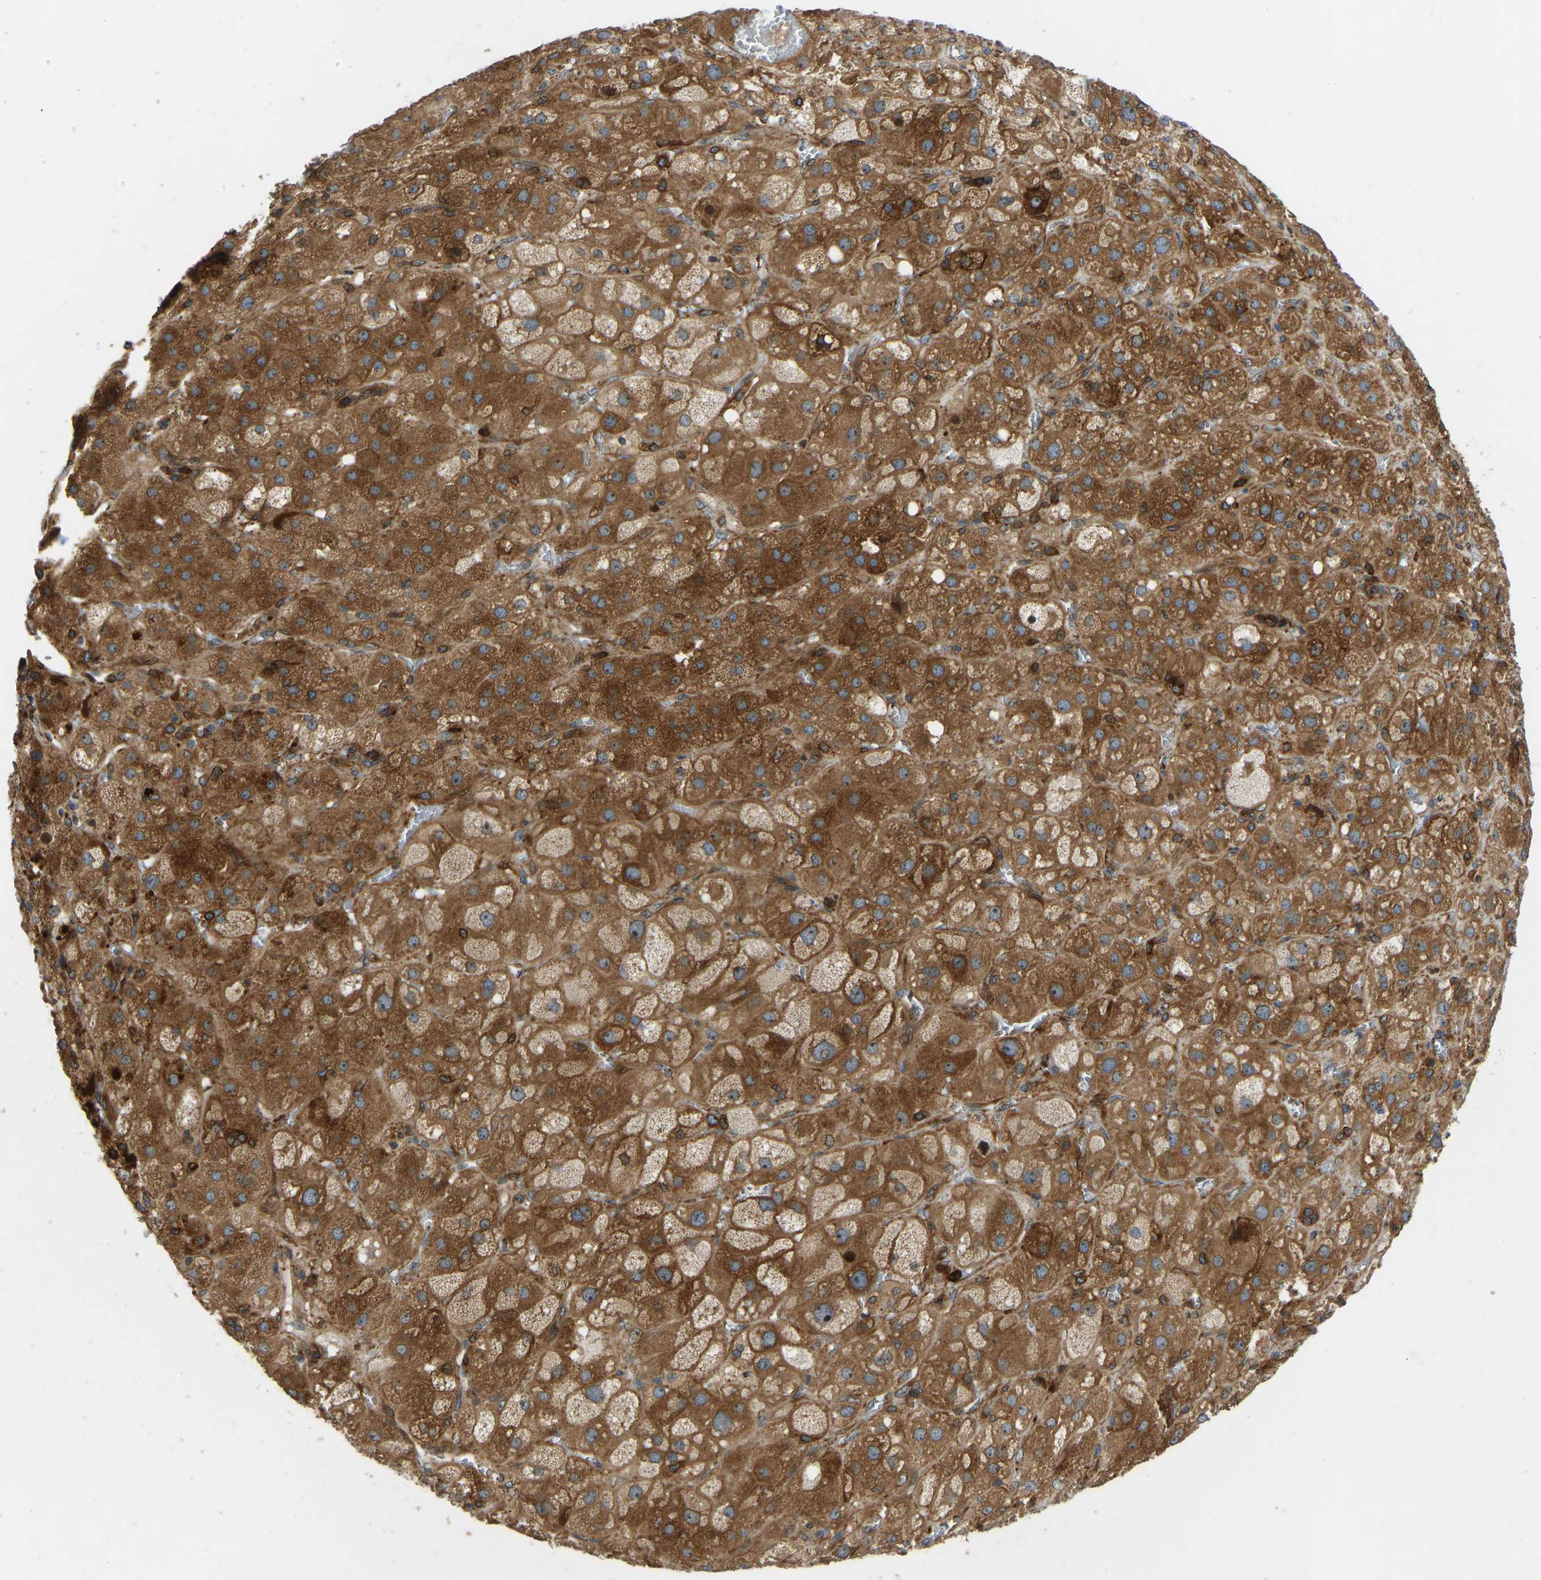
{"staining": {"intensity": "moderate", "quantity": ">75%", "location": "cytoplasmic/membranous"}, "tissue": "adrenal gland", "cell_type": "Glandular cells", "image_type": "normal", "snomed": [{"axis": "morphology", "description": "Normal tissue, NOS"}, {"axis": "topography", "description": "Adrenal gland"}], "caption": "Moderate cytoplasmic/membranous staining is seen in approximately >75% of glandular cells in benign adrenal gland.", "gene": "OS9", "patient": {"sex": "female", "age": 47}}